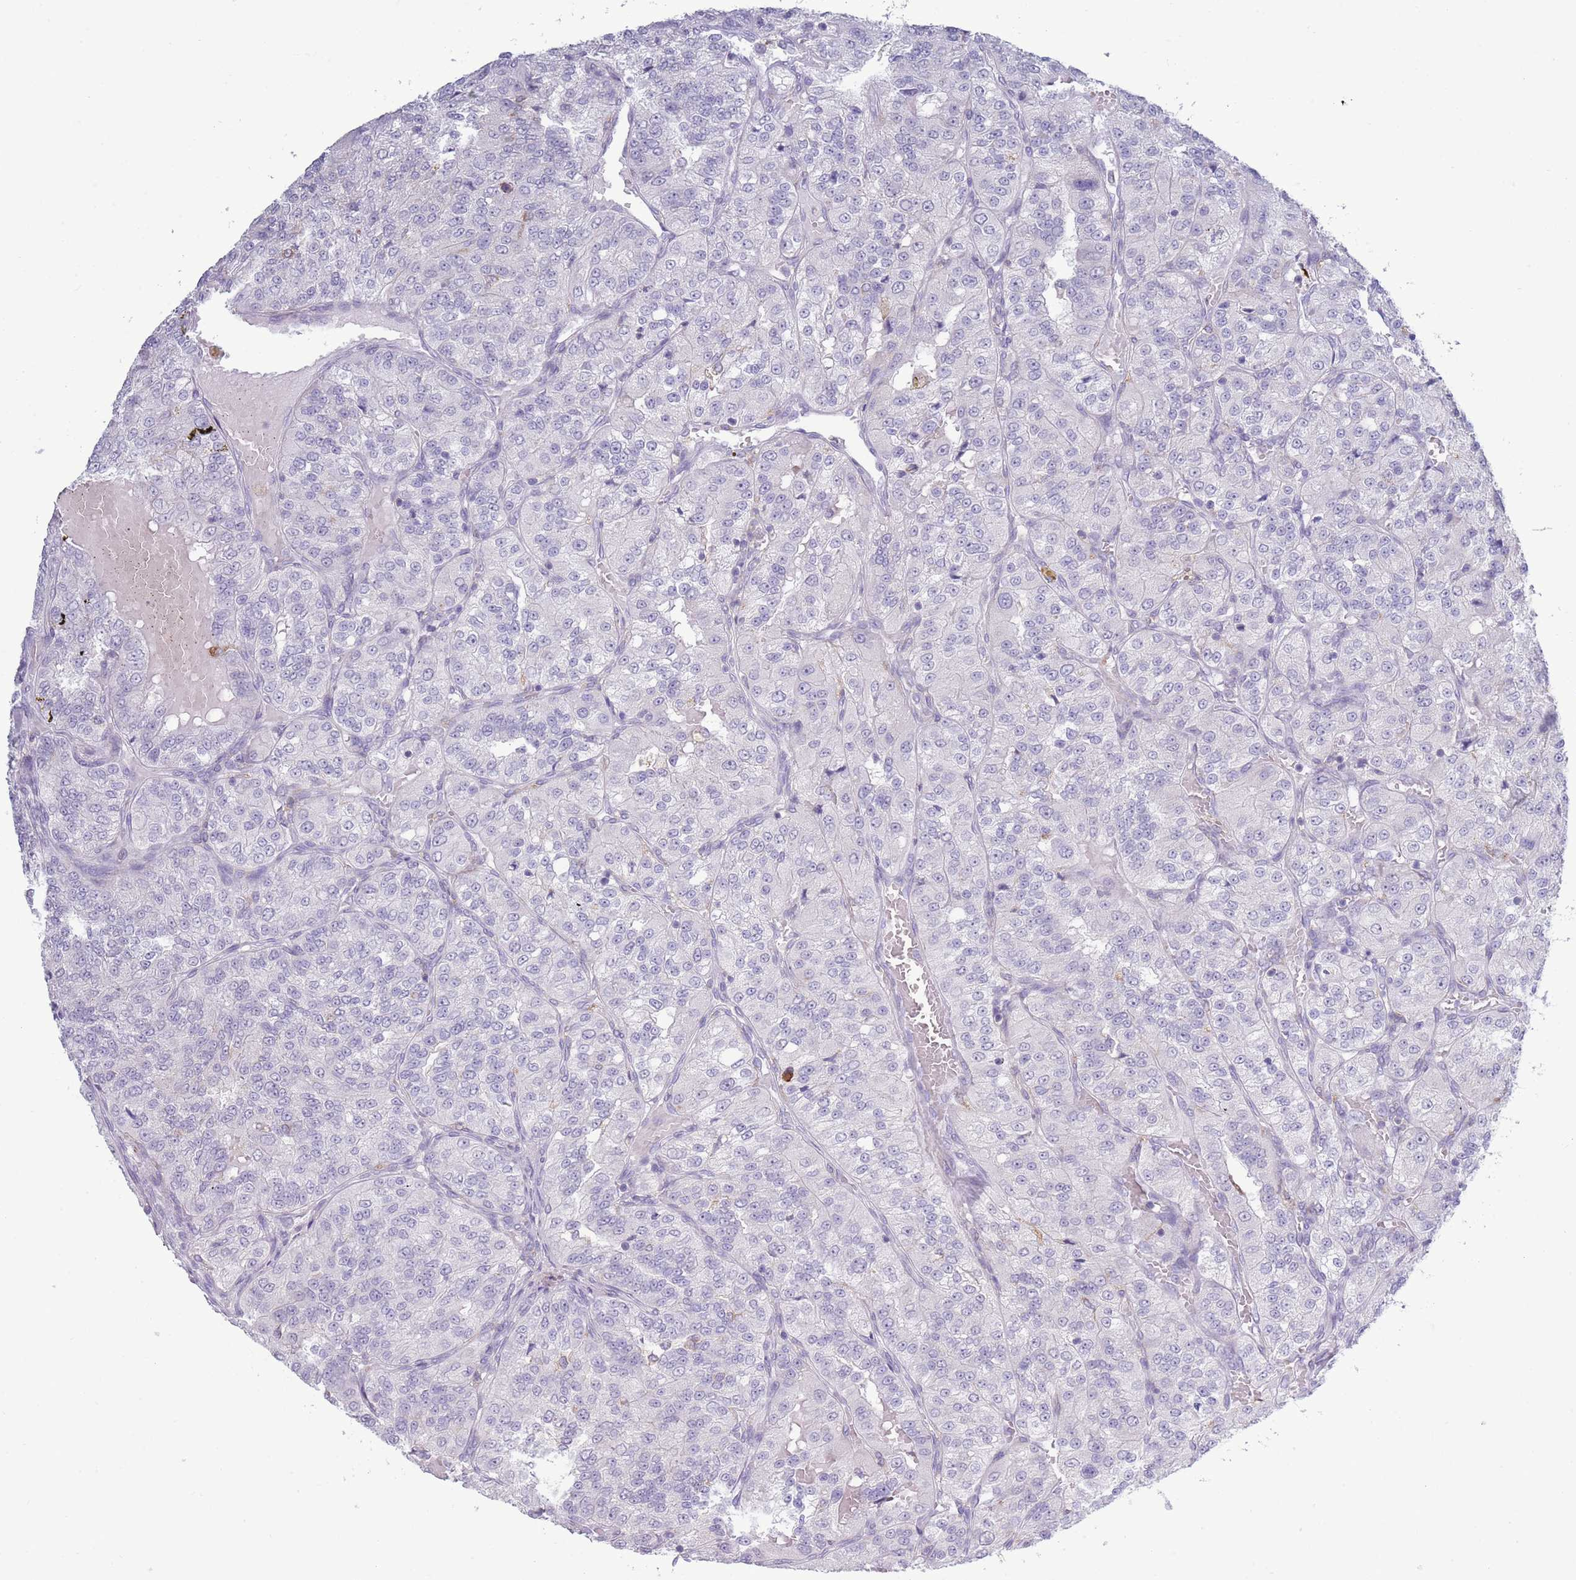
{"staining": {"intensity": "negative", "quantity": "none", "location": "none"}, "tissue": "renal cancer", "cell_type": "Tumor cells", "image_type": "cancer", "snomed": [{"axis": "morphology", "description": "Adenocarcinoma, NOS"}, {"axis": "topography", "description": "Kidney"}], "caption": "Immunohistochemistry histopathology image of human renal adenocarcinoma stained for a protein (brown), which exhibits no staining in tumor cells.", "gene": "ACSBG1", "patient": {"sex": "female", "age": 63}}